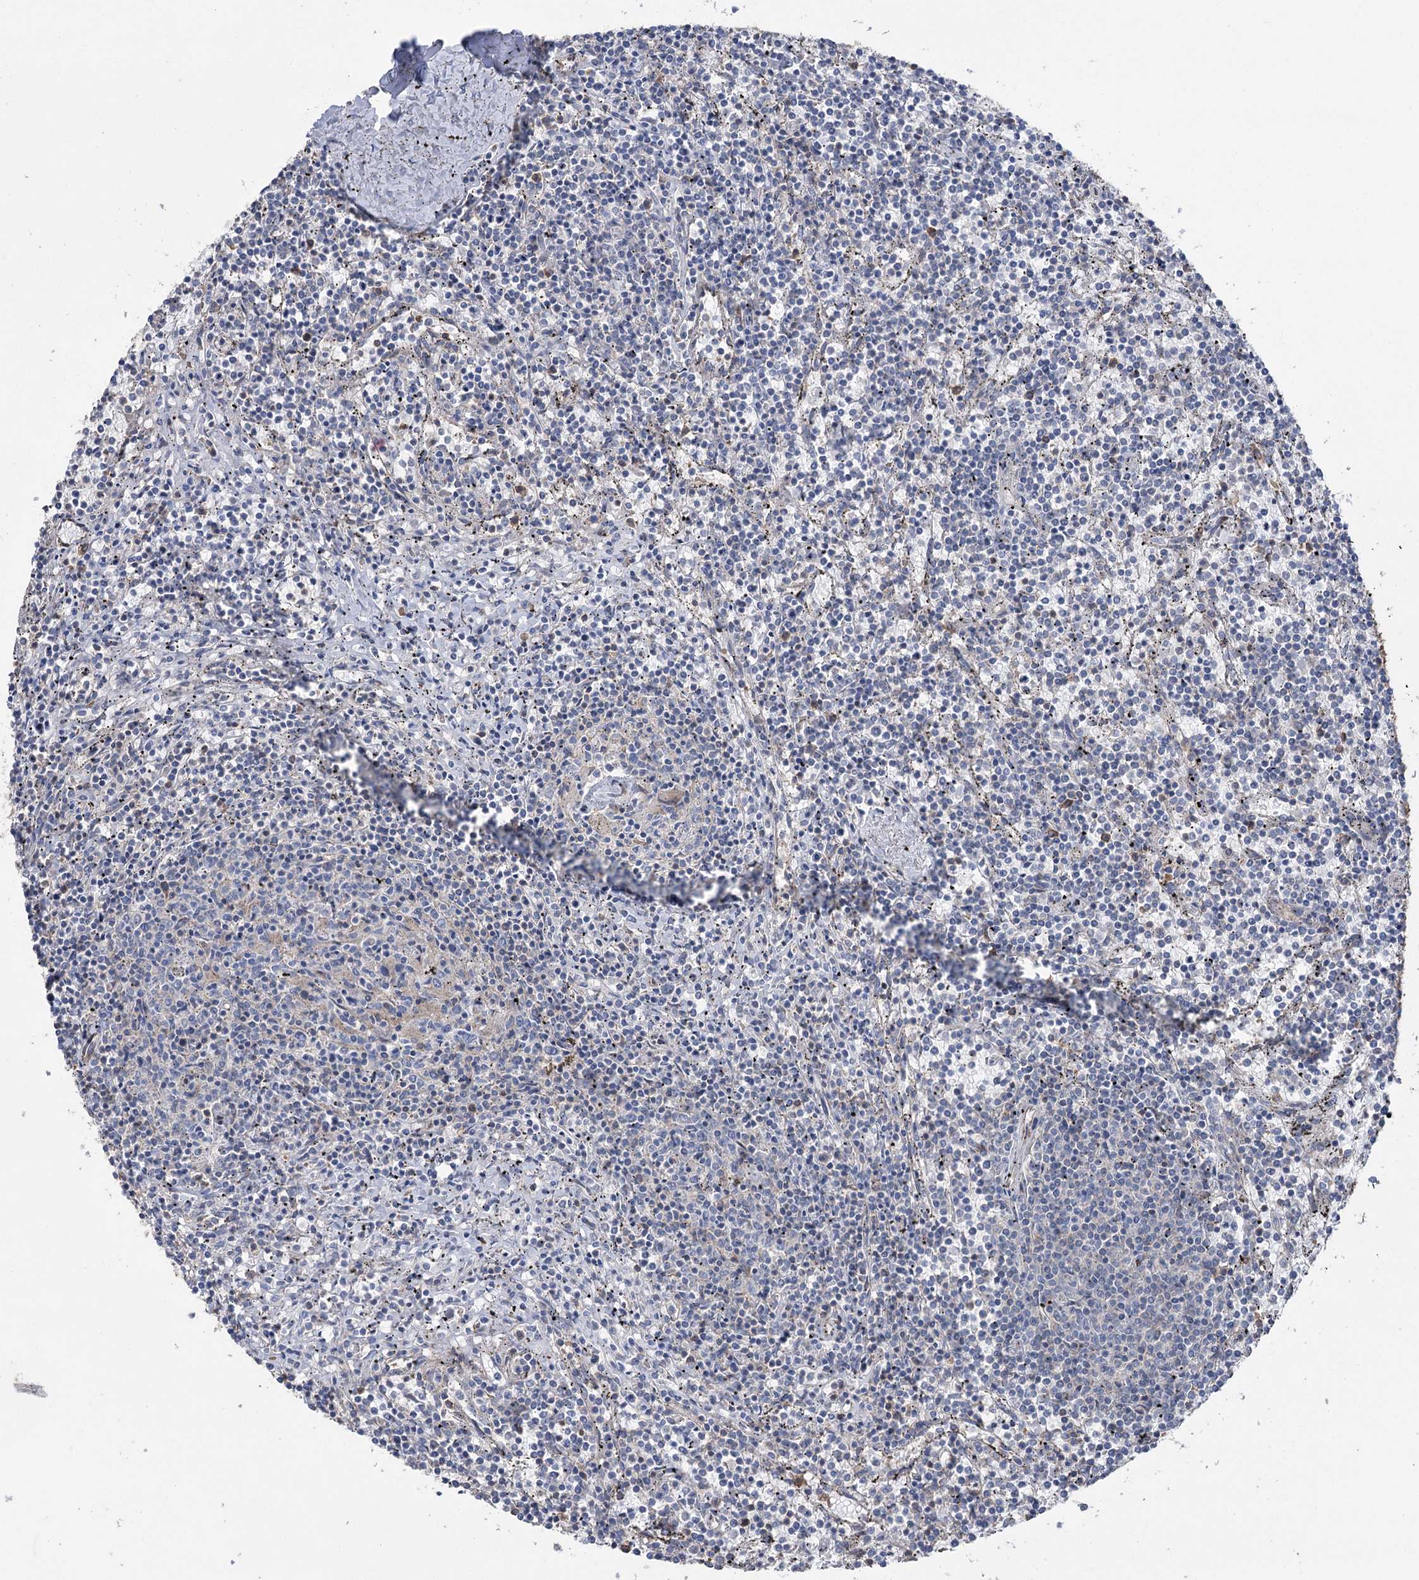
{"staining": {"intensity": "negative", "quantity": "none", "location": "none"}, "tissue": "lymphoma", "cell_type": "Tumor cells", "image_type": "cancer", "snomed": [{"axis": "morphology", "description": "Malignant lymphoma, non-Hodgkin's type, Low grade"}, {"axis": "topography", "description": "Spleen"}], "caption": "Protein analysis of lymphoma displays no significant positivity in tumor cells.", "gene": "FAM13B", "patient": {"sex": "female", "age": 50}}